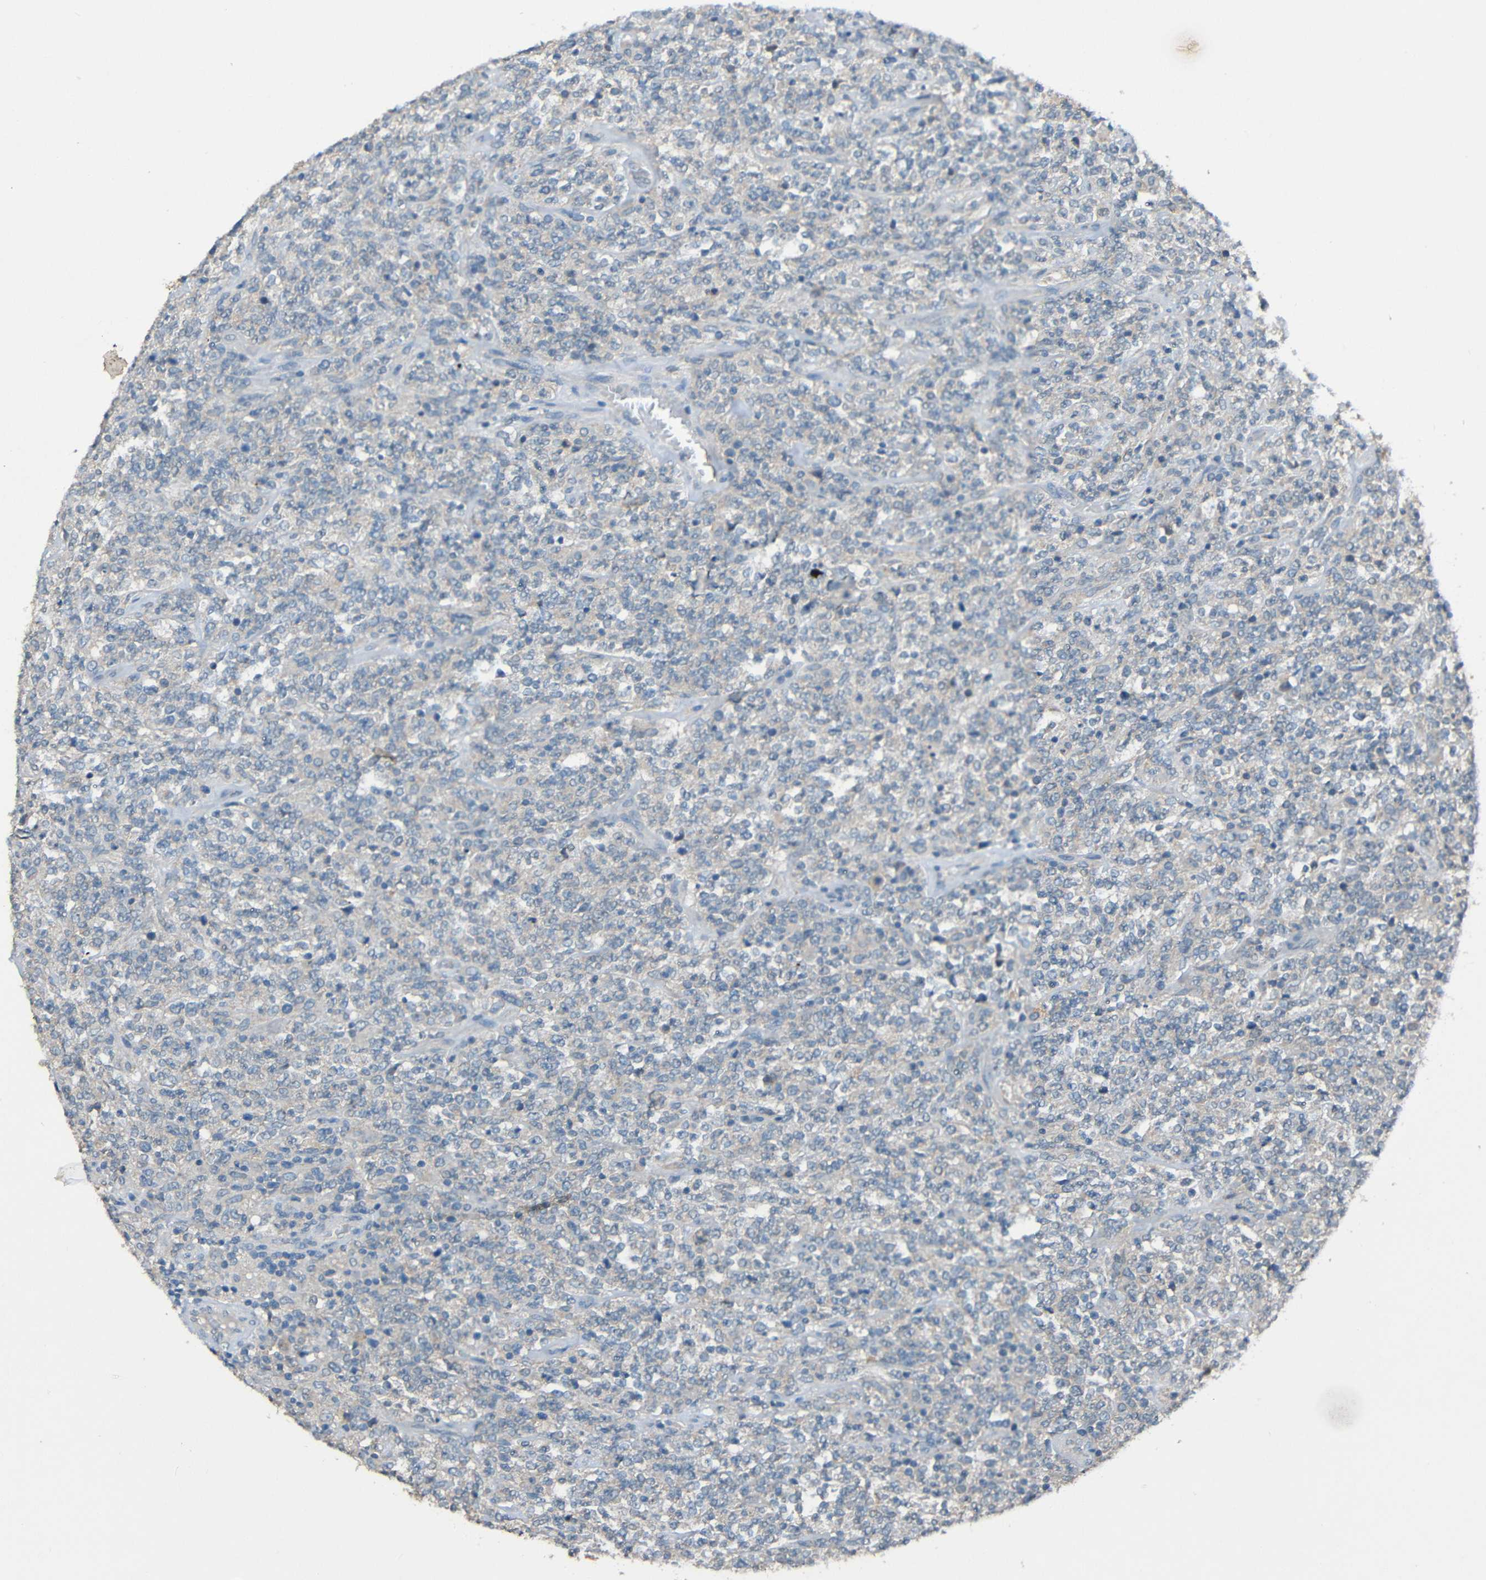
{"staining": {"intensity": "weak", "quantity": "<25%", "location": "cytoplasmic/membranous"}, "tissue": "lymphoma", "cell_type": "Tumor cells", "image_type": "cancer", "snomed": [{"axis": "morphology", "description": "Malignant lymphoma, non-Hodgkin's type, High grade"}, {"axis": "topography", "description": "Soft tissue"}], "caption": "Immunohistochemistry (IHC) image of lymphoma stained for a protein (brown), which demonstrates no staining in tumor cells. (DAB immunohistochemistry (IHC) visualized using brightfield microscopy, high magnification).", "gene": "LRRC70", "patient": {"sex": "male", "age": 18}}